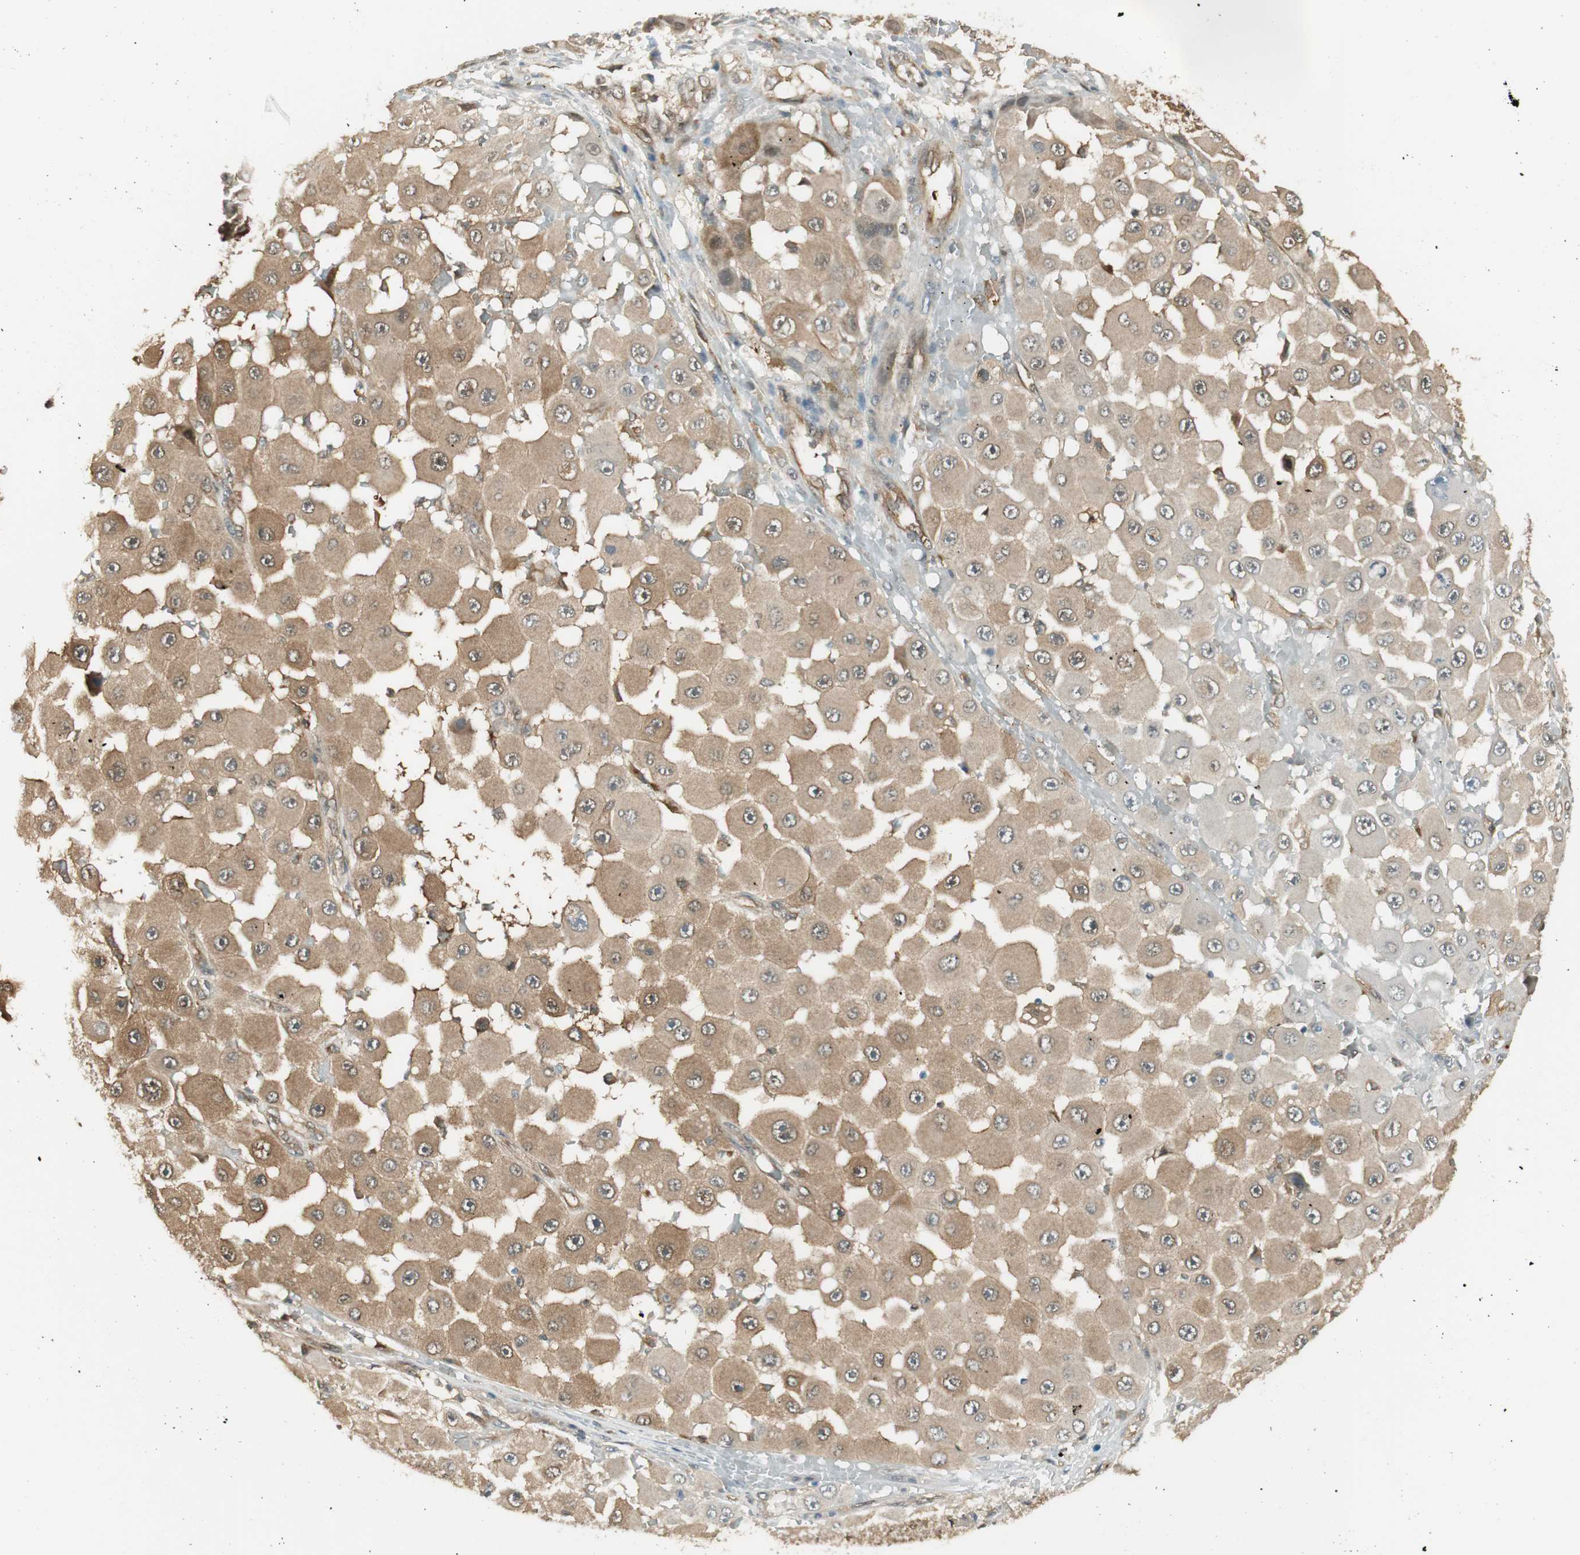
{"staining": {"intensity": "moderate", "quantity": ">75%", "location": "cytoplasmic/membranous"}, "tissue": "melanoma", "cell_type": "Tumor cells", "image_type": "cancer", "snomed": [{"axis": "morphology", "description": "Malignant melanoma, NOS"}, {"axis": "topography", "description": "Skin"}], "caption": "IHC histopathology image of neoplastic tissue: melanoma stained using IHC exhibits medium levels of moderate protein expression localized specifically in the cytoplasmic/membranous of tumor cells, appearing as a cytoplasmic/membranous brown color.", "gene": "SERPINB6", "patient": {"sex": "female", "age": 81}}